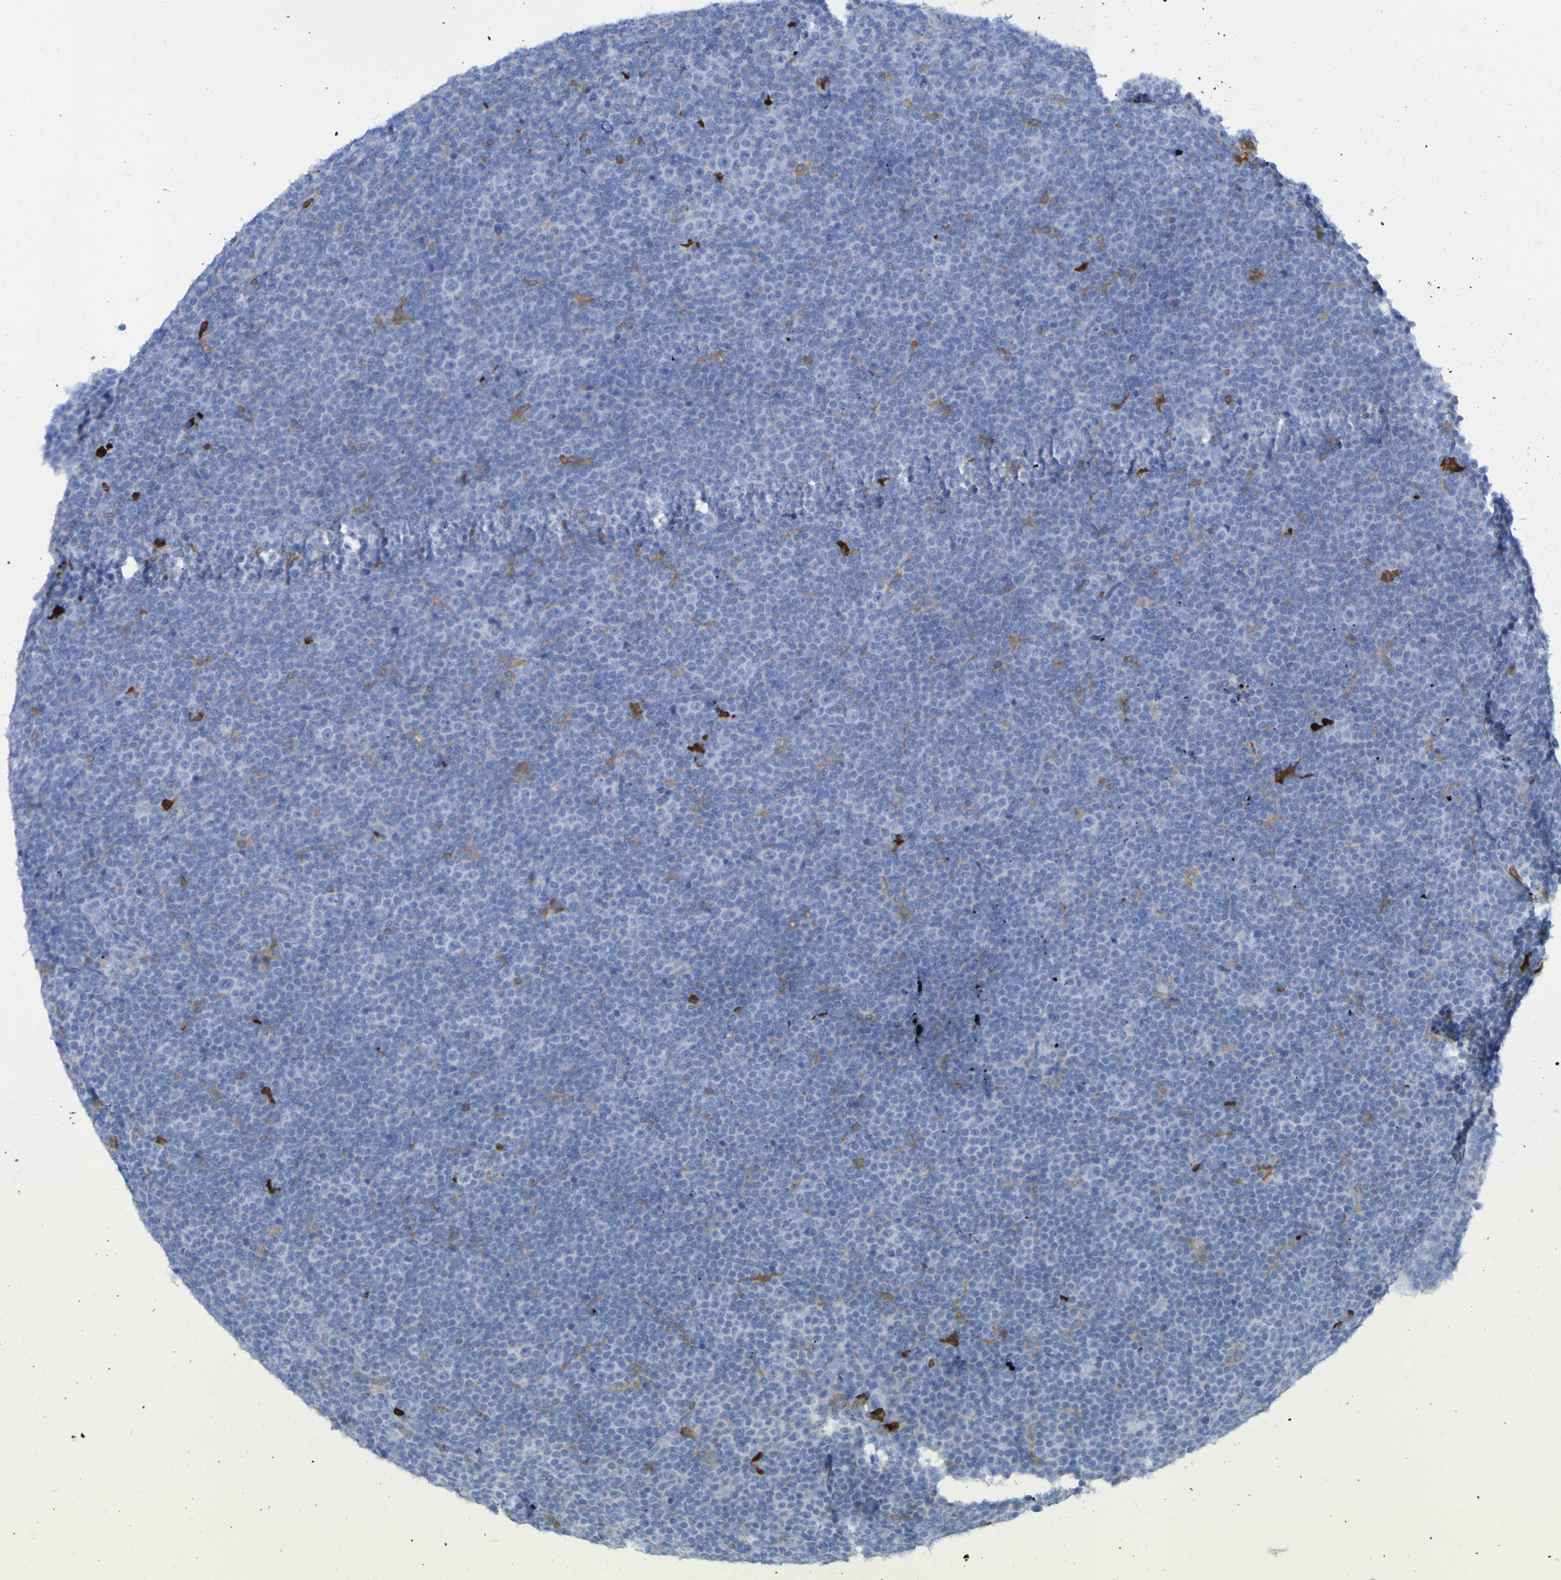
{"staining": {"intensity": "weak", "quantity": "<25%", "location": "cytoplasmic/membranous"}, "tissue": "lymphoma", "cell_type": "Tumor cells", "image_type": "cancer", "snomed": [{"axis": "morphology", "description": "Malignant lymphoma, non-Hodgkin's type, Low grade"}, {"axis": "topography", "description": "Lymph node"}], "caption": "Tumor cells are negative for brown protein staining in lymphoma.", "gene": "MPPE1", "patient": {"sex": "female", "age": 67}}